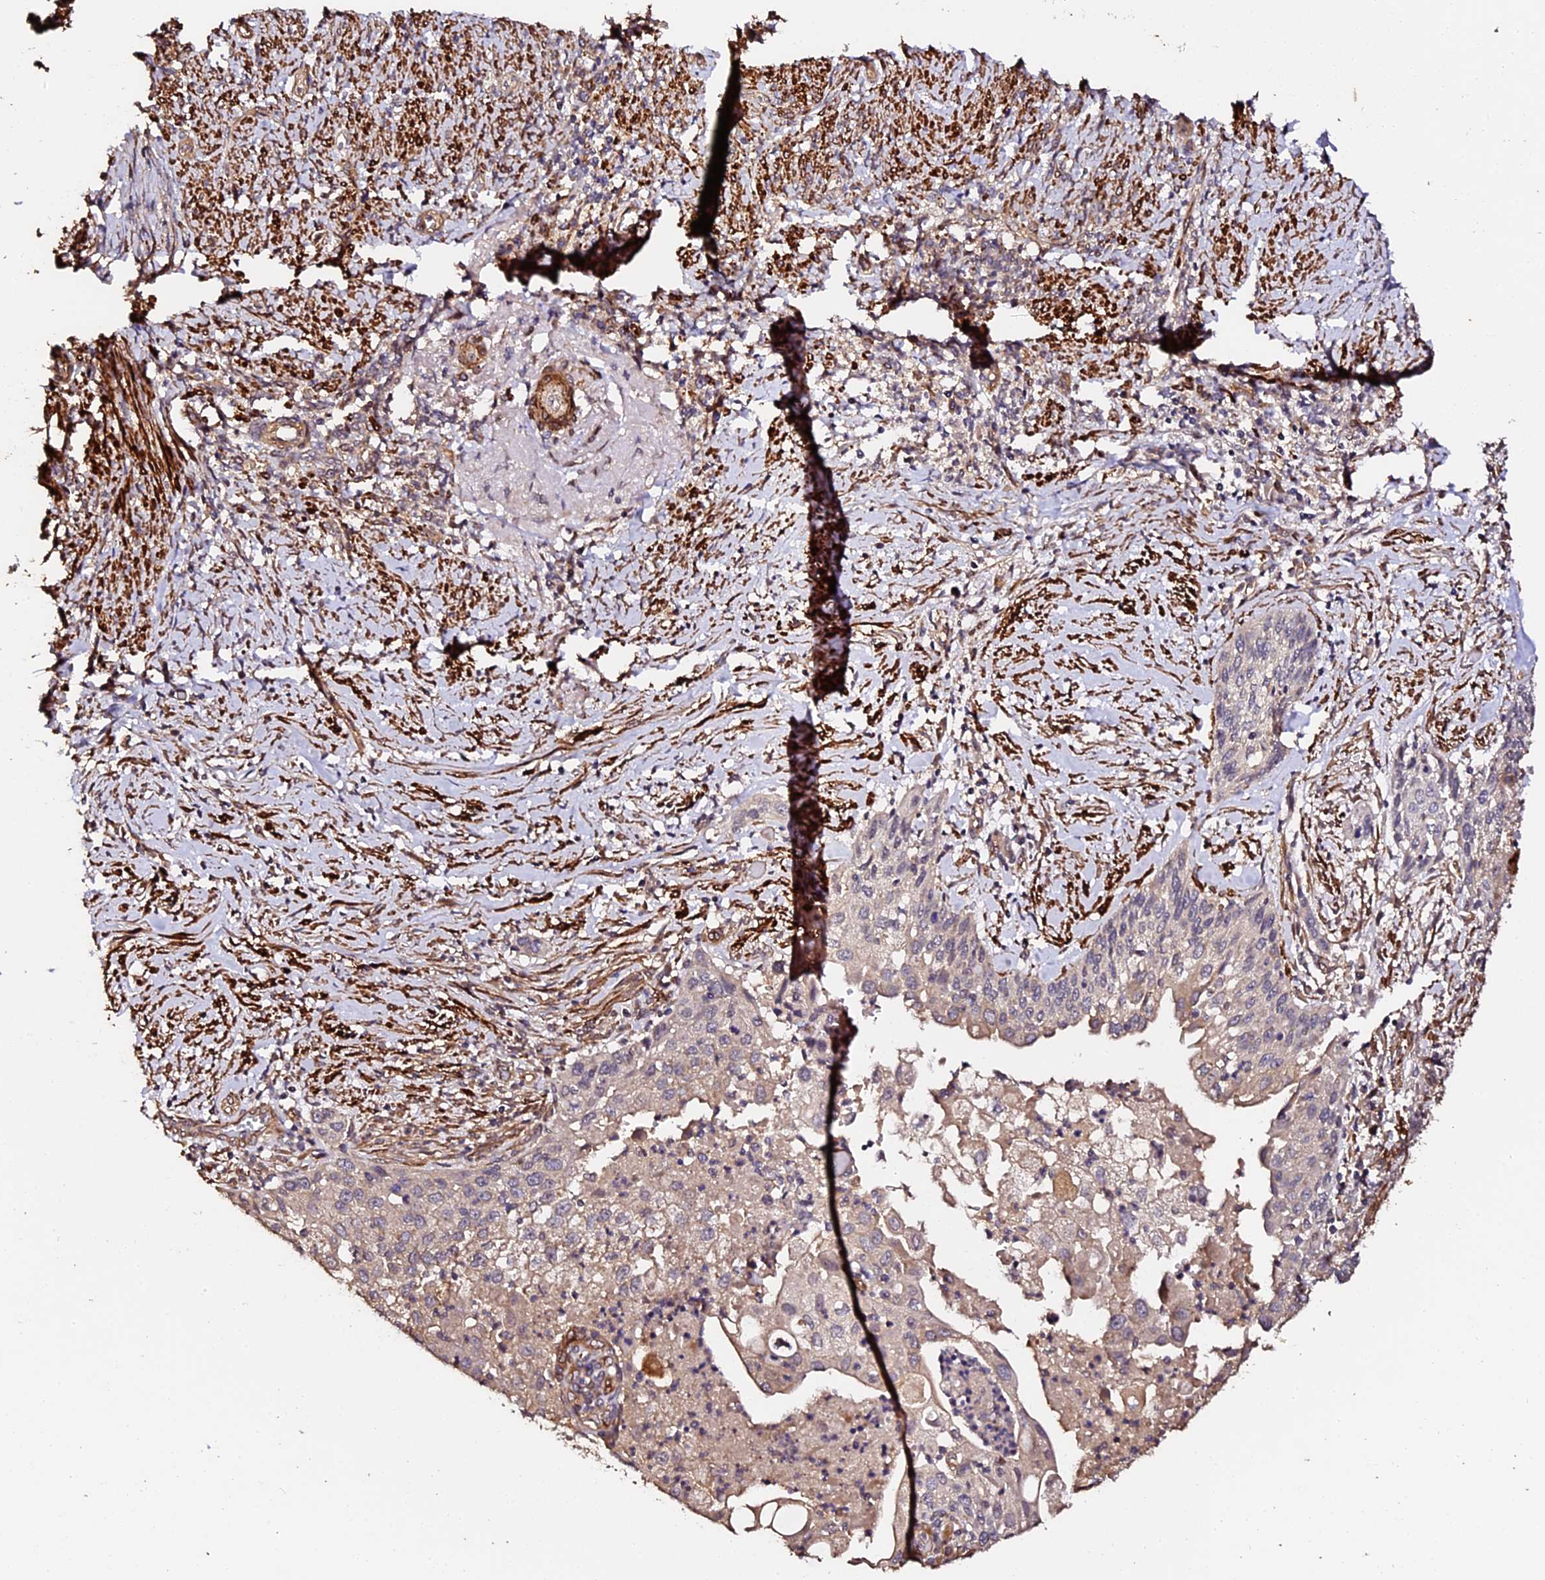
{"staining": {"intensity": "weak", "quantity": "25%-75%", "location": "cytoplasmic/membranous"}, "tissue": "cervical cancer", "cell_type": "Tumor cells", "image_type": "cancer", "snomed": [{"axis": "morphology", "description": "Squamous cell carcinoma, NOS"}, {"axis": "topography", "description": "Cervix"}], "caption": "Immunohistochemical staining of cervical cancer (squamous cell carcinoma) exhibits low levels of weak cytoplasmic/membranous protein positivity in about 25%-75% of tumor cells.", "gene": "TDO2", "patient": {"sex": "female", "age": 67}}